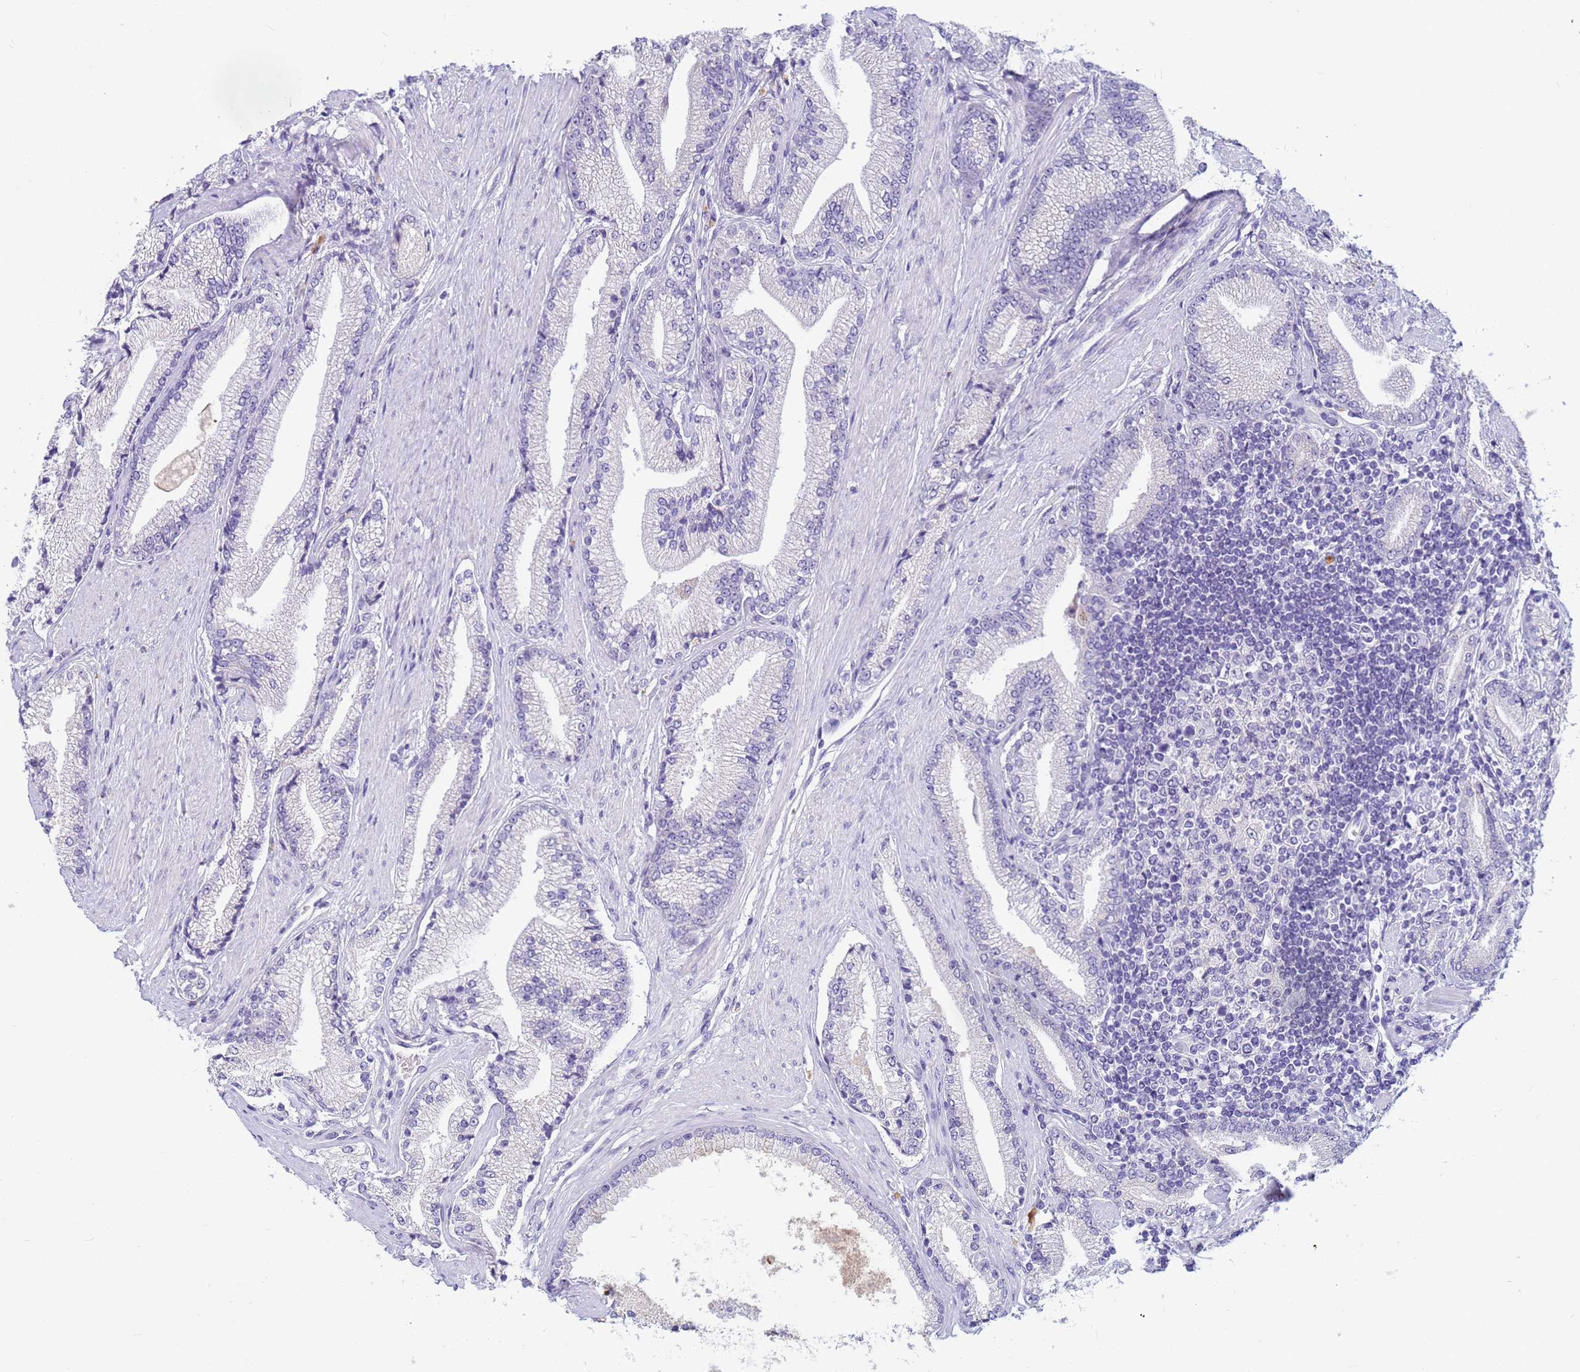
{"staining": {"intensity": "negative", "quantity": "none", "location": "none"}, "tissue": "prostate cancer", "cell_type": "Tumor cells", "image_type": "cancer", "snomed": [{"axis": "morphology", "description": "Adenocarcinoma, High grade"}, {"axis": "topography", "description": "Prostate"}], "caption": "Prostate cancer was stained to show a protein in brown. There is no significant positivity in tumor cells.", "gene": "B3GNT8", "patient": {"sex": "male", "age": 67}}